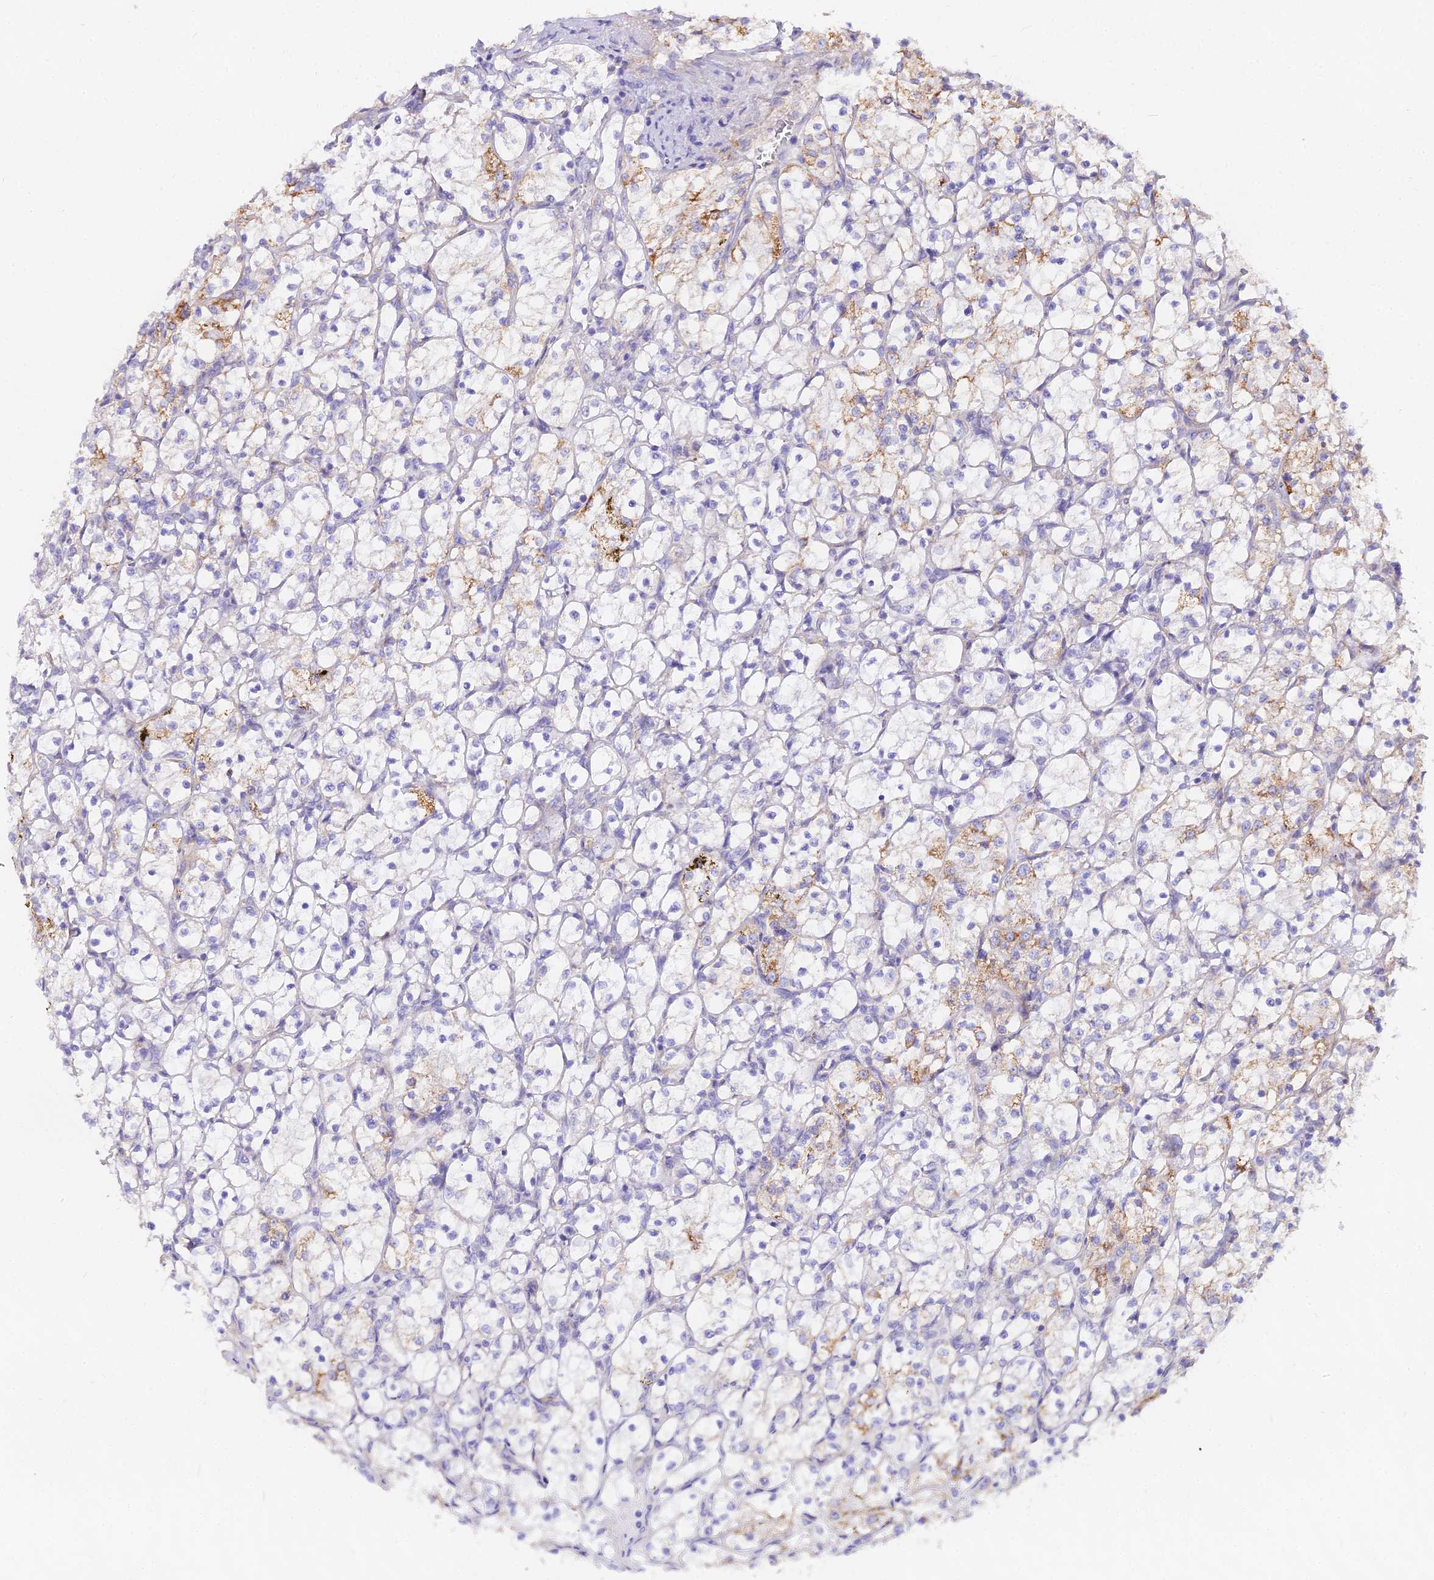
{"staining": {"intensity": "moderate", "quantity": "<25%", "location": "cytoplasmic/membranous"}, "tissue": "renal cancer", "cell_type": "Tumor cells", "image_type": "cancer", "snomed": [{"axis": "morphology", "description": "Adenocarcinoma, NOS"}, {"axis": "topography", "description": "Kidney"}], "caption": "Protein expression analysis of human renal cancer (adenocarcinoma) reveals moderate cytoplasmic/membranous expression in about <25% of tumor cells.", "gene": "GLYAT", "patient": {"sex": "female", "age": 69}}